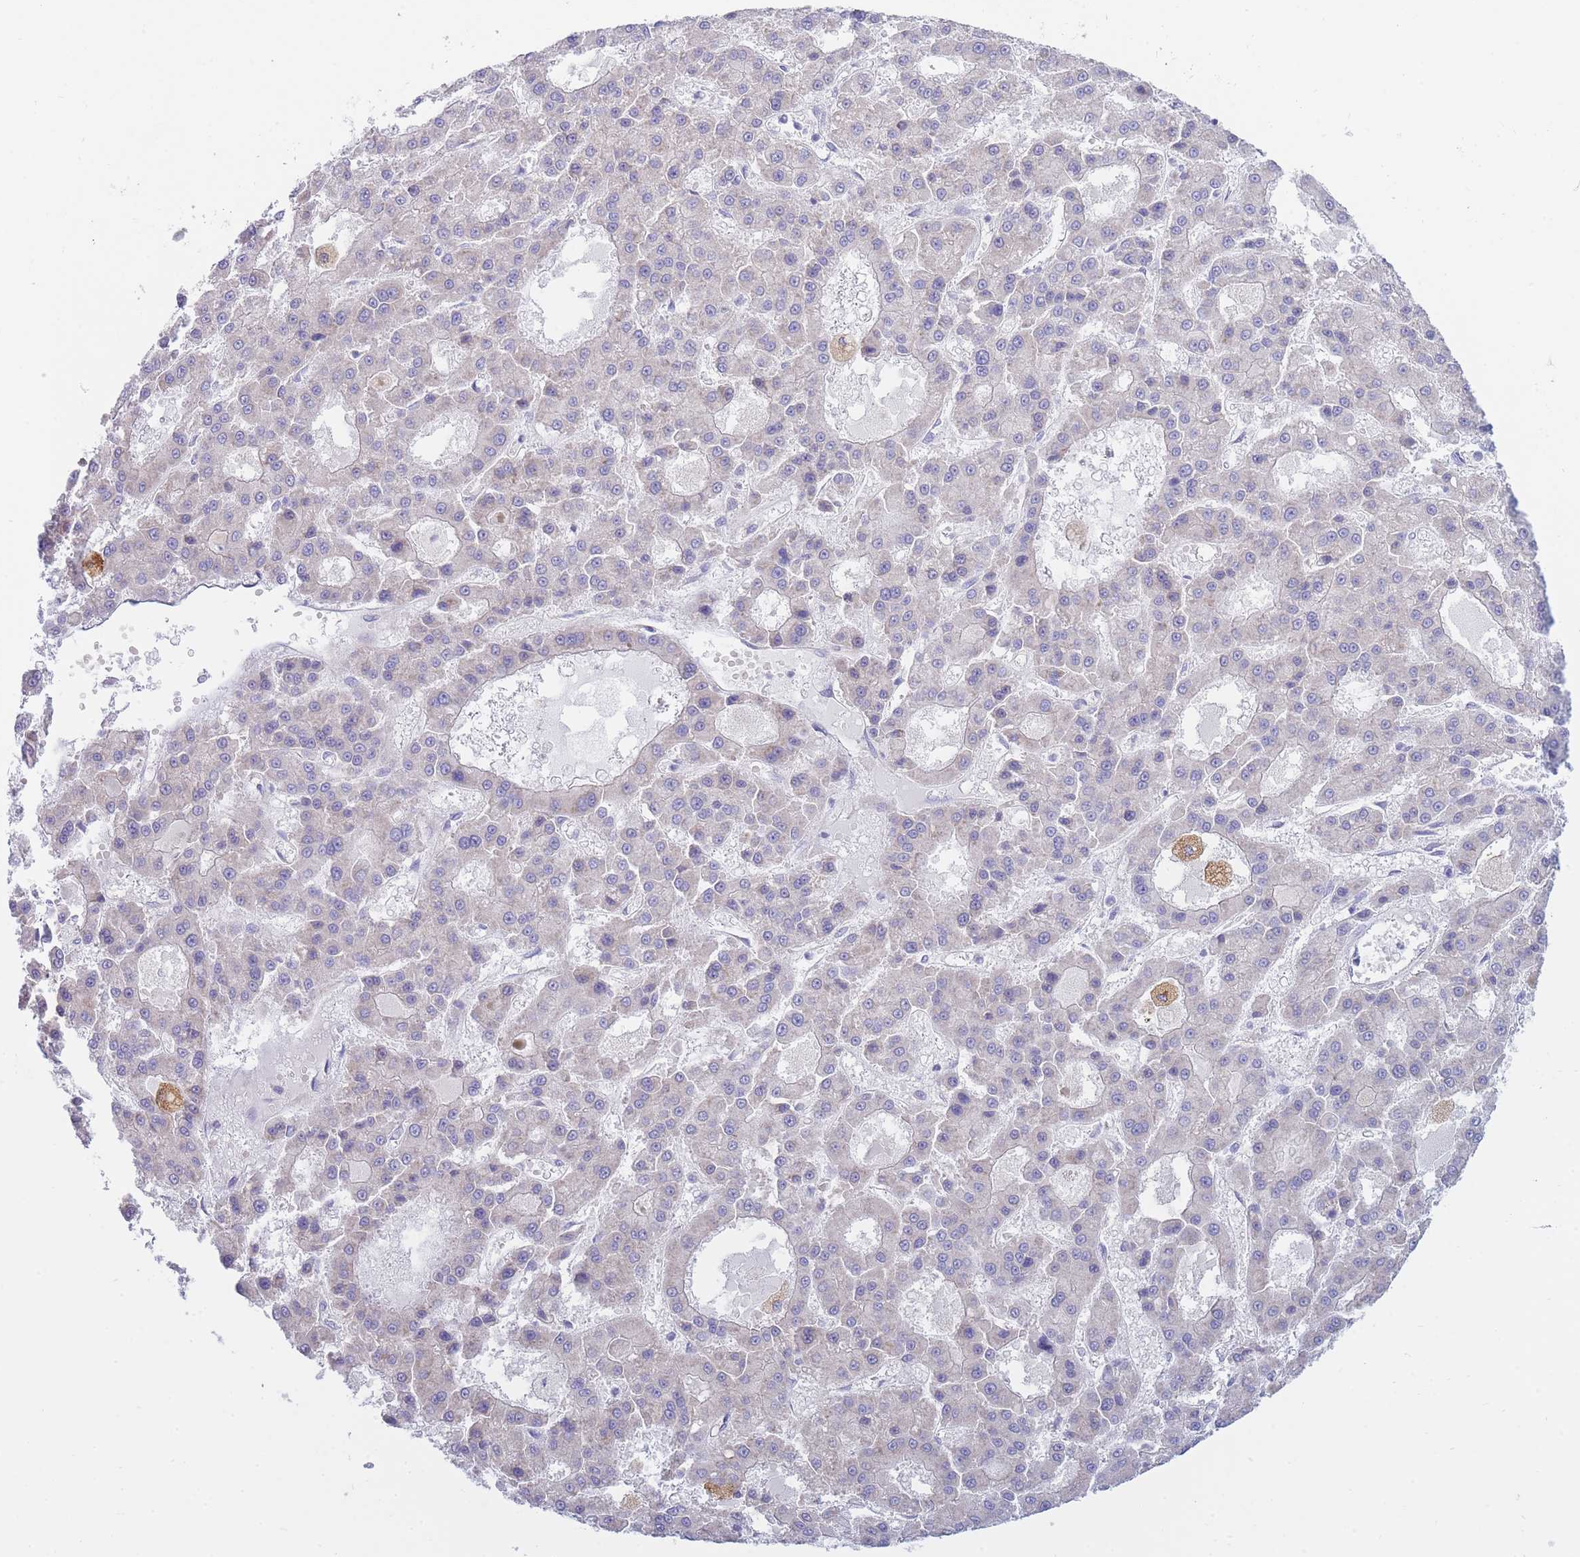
{"staining": {"intensity": "negative", "quantity": "none", "location": "none"}, "tissue": "liver cancer", "cell_type": "Tumor cells", "image_type": "cancer", "snomed": [{"axis": "morphology", "description": "Carcinoma, Hepatocellular, NOS"}, {"axis": "topography", "description": "Liver"}], "caption": "Immunohistochemical staining of liver hepatocellular carcinoma demonstrates no significant expression in tumor cells.", "gene": "SH2B2", "patient": {"sex": "male", "age": 70}}